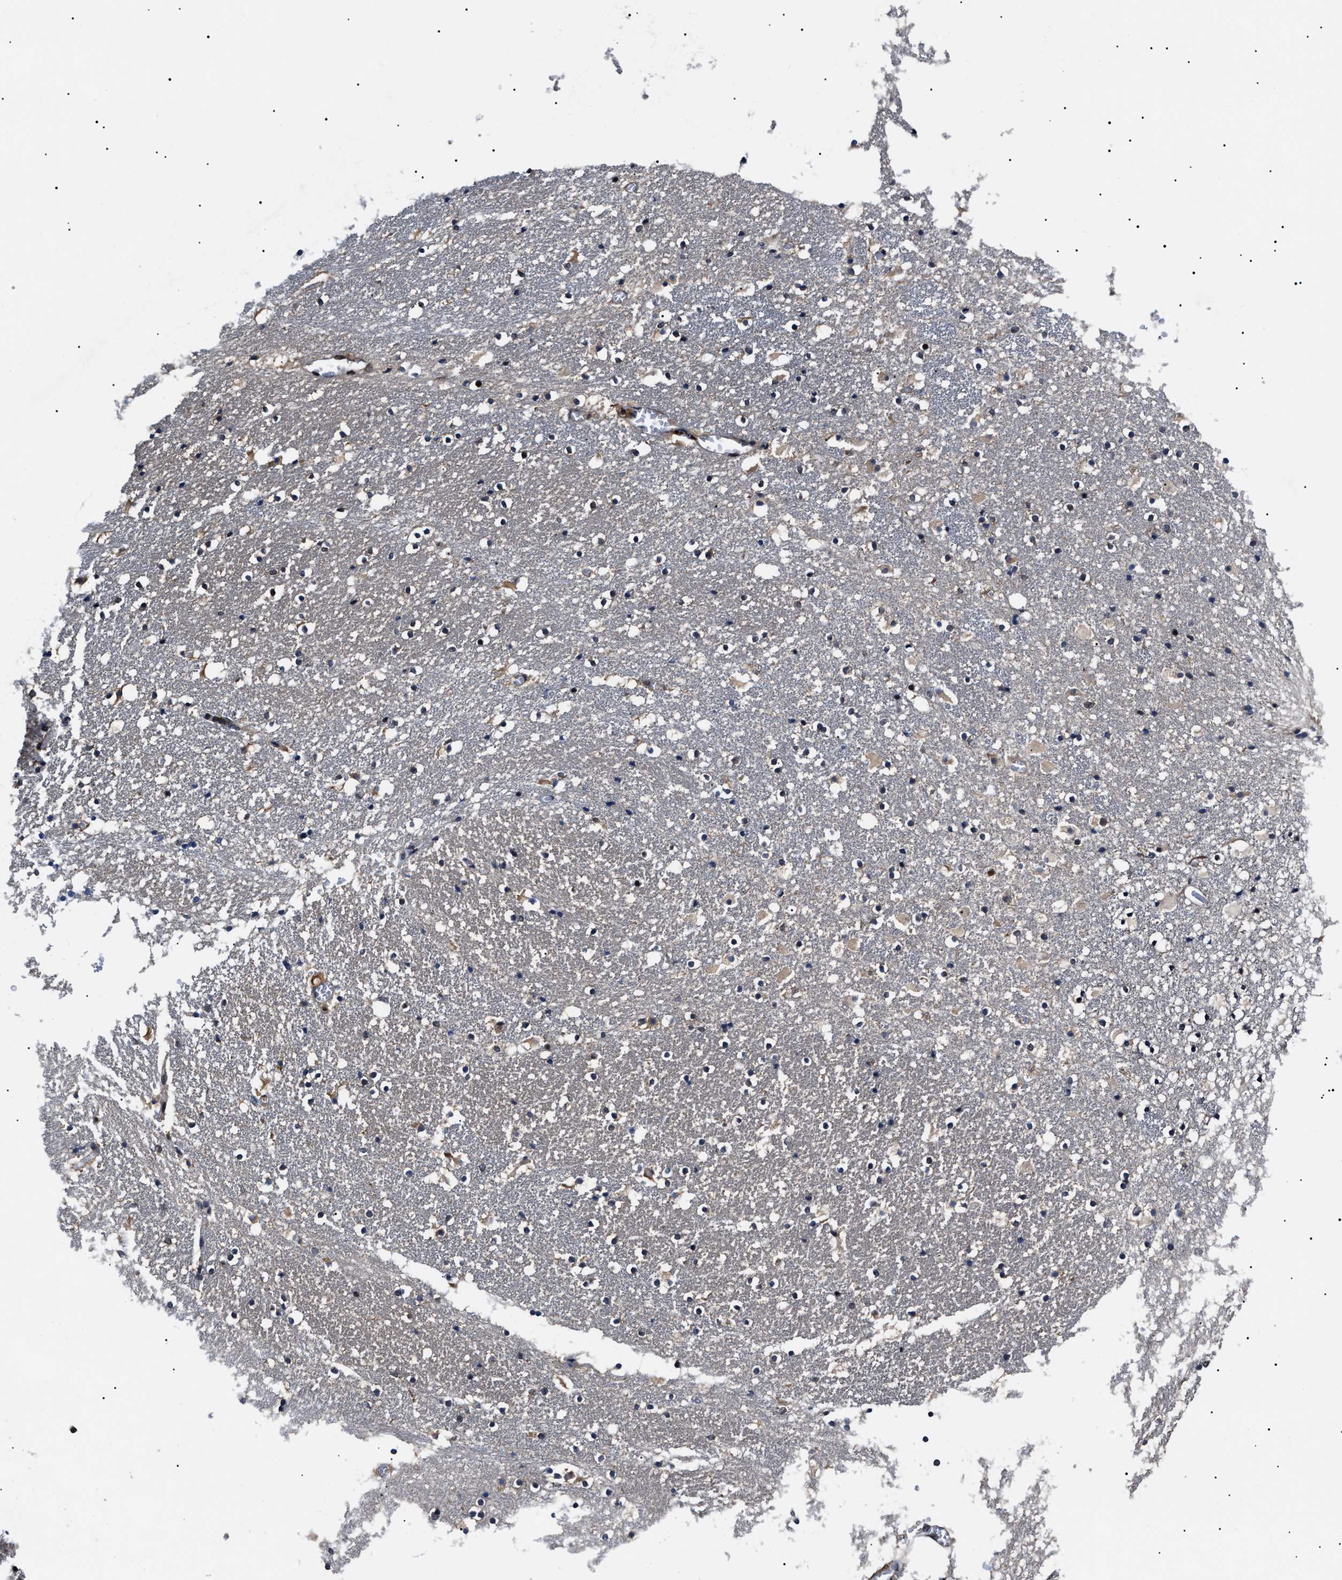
{"staining": {"intensity": "moderate", "quantity": "25%-75%", "location": "cytoplasmic/membranous"}, "tissue": "caudate", "cell_type": "Glial cells", "image_type": "normal", "snomed": [{"axis": "morphology", "description": "Normal tissue, NOS"}, {"axis": "topography", "description": "Lateral ventricle wall"}], "caption": "This is a histology image of immunohistochemistry (IHC) staining of normal caudate, which shows moderate expression in the cytoplasmic/membranous of glial cells.", "gene": "CCT8", "patient": {"sex": "male", "age": 45}}